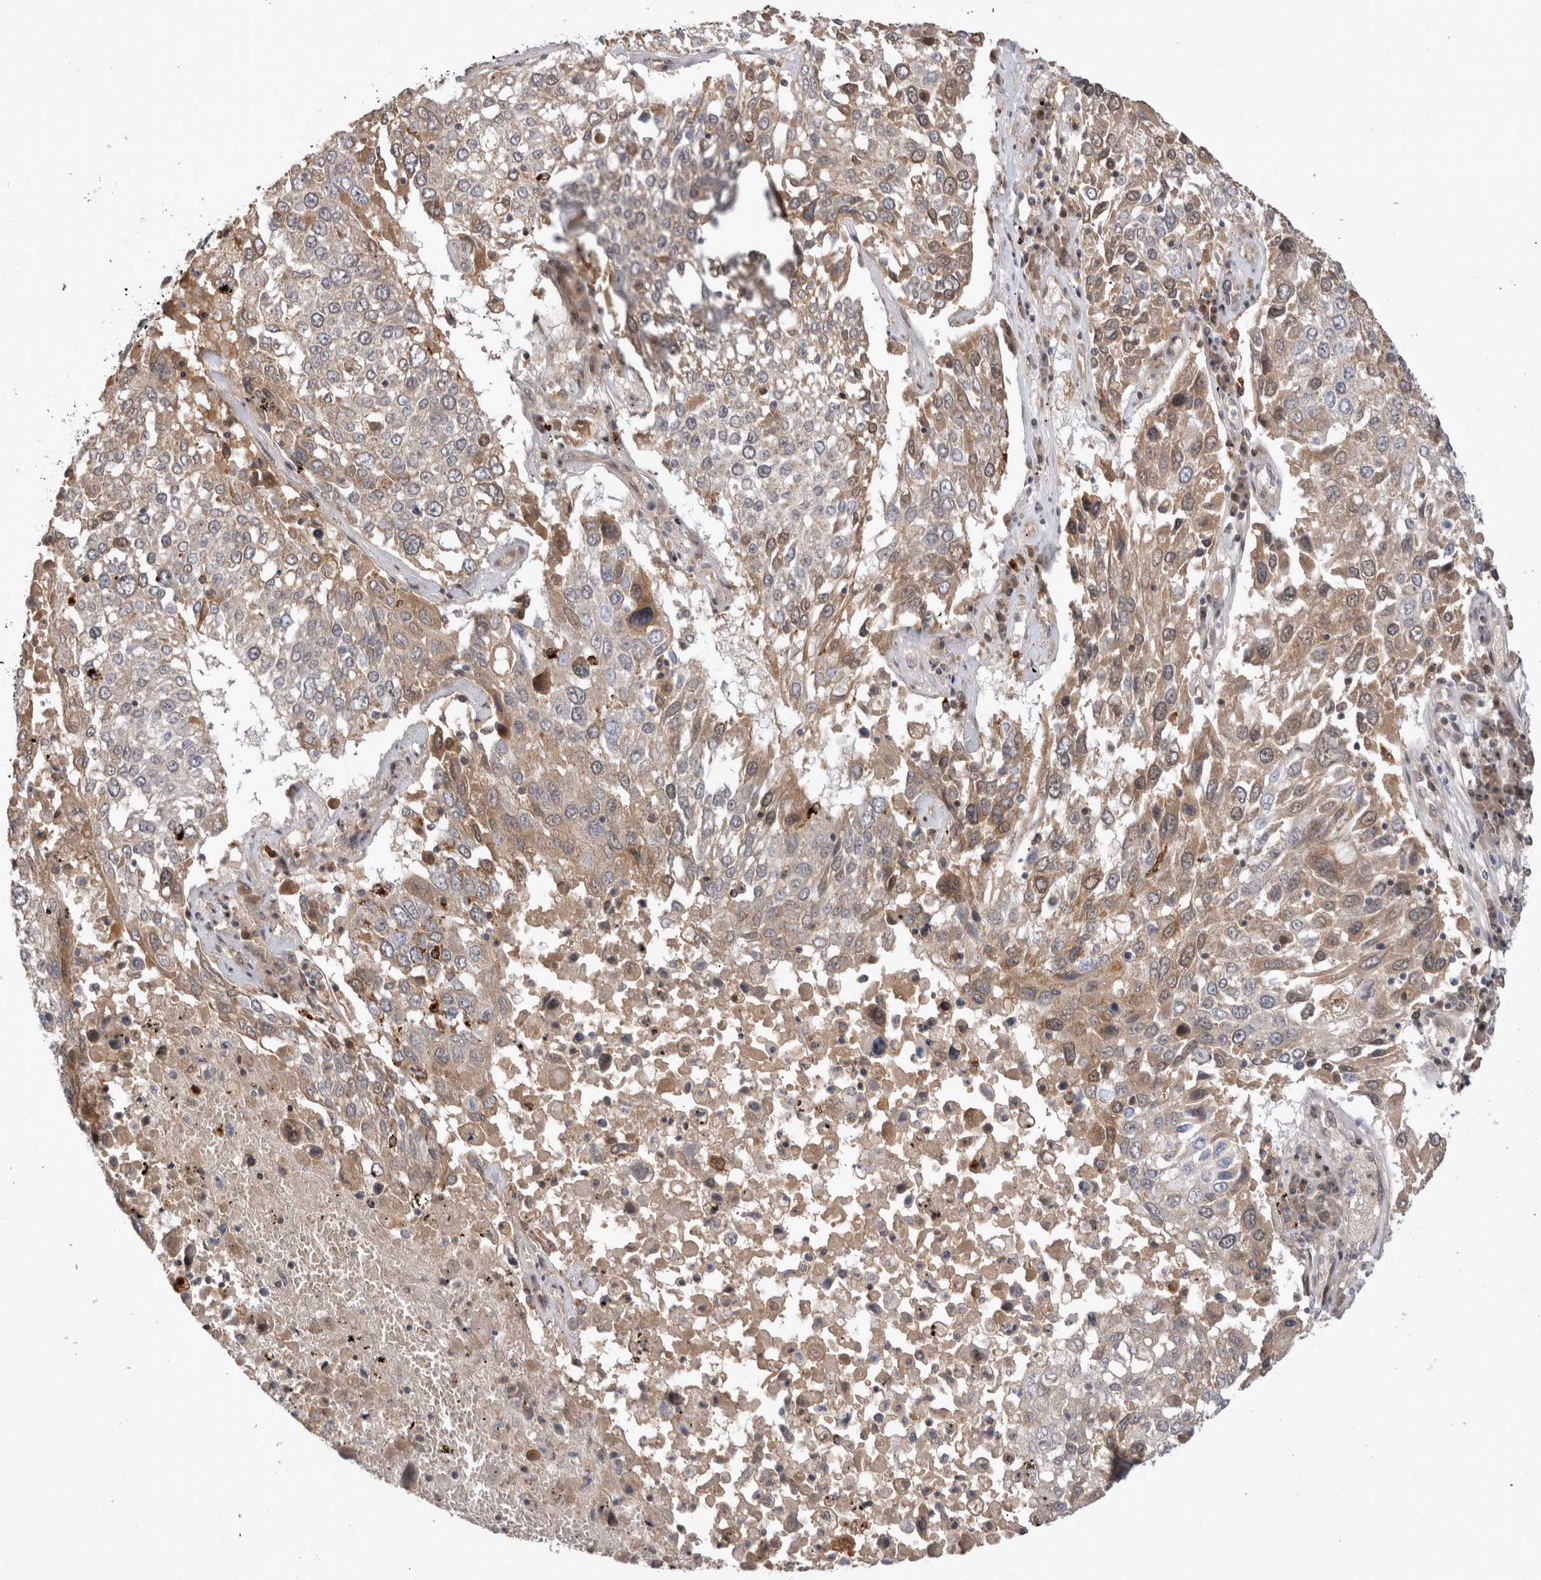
{"staining": {"intensity": "weak", "quantity": "25%-75%", "location": "cytoplasmic/membranous"}, "tissue": "lung cancer", "cell_type": "Tumor cells", "image_type": "cancer", "snomed": [{"axis": "morphology", "description": "Squamous cell carcinoma, NOS"}, {"axis": "topography", "description": "Lung"}], "caption": "The immunohistochemical stain labels weak cytoplasmic/membranous positivity in tumor cells of squamous cell carcinoma (lung) tissue. (brown staining indicates protein expression, while blue staining denotes nuclei).", "gene": "PLEKHM1", "patient": {"sex": "male", "age": 65}}